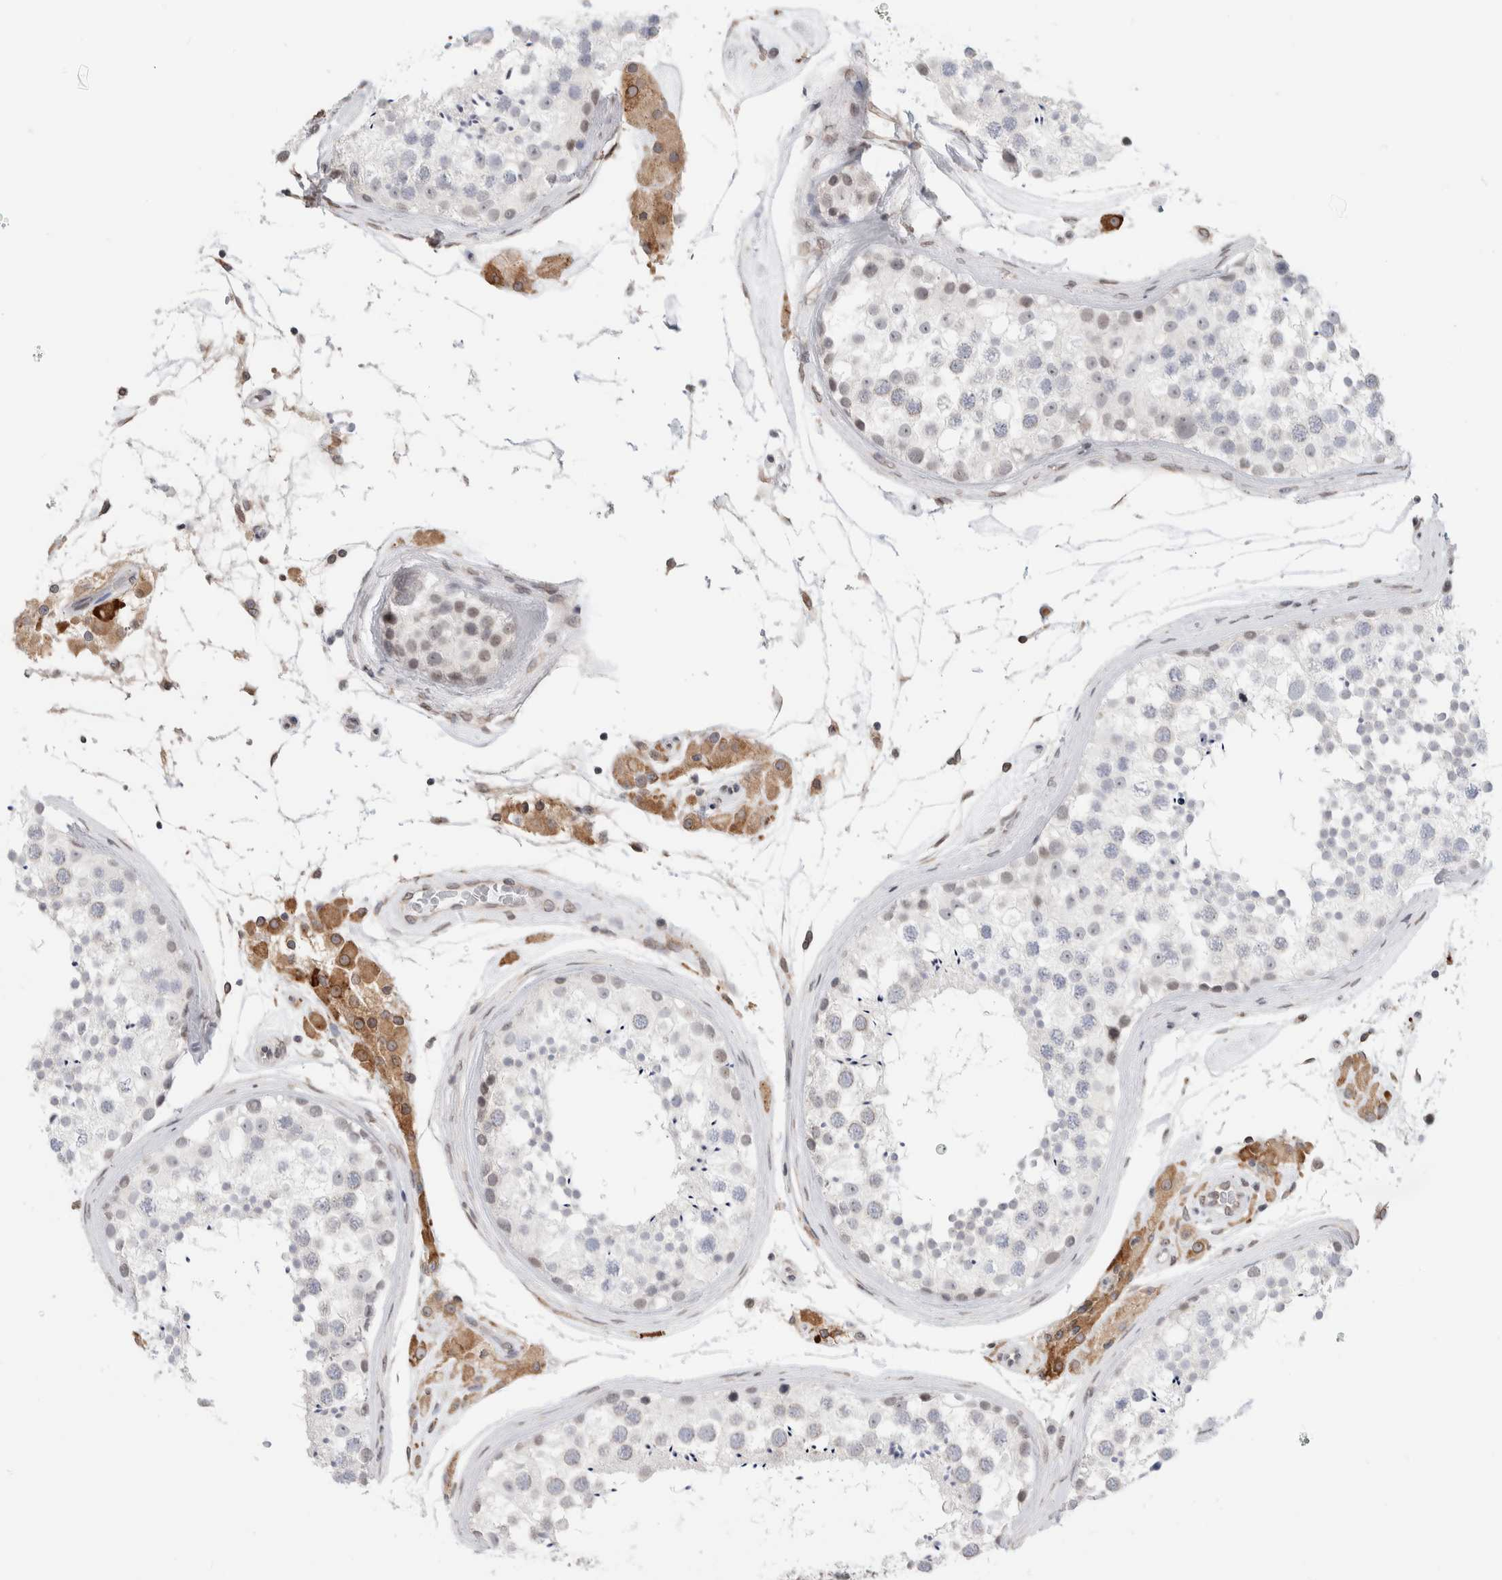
{"staining": {"intensity": "weak", "quantity": "<25%", "location": "cytoplasmic/membranous,nuclear"}, "tissue": "testis", "cell_type": "Cells in seminiferous ducts", "image_type": "normal", "snomed": [{"axis": "morphology", "description": "Normal tissue, NOS"}, {"axis": "topography", "description": "Testis"}], "caption": "An image of testis stained for a protein exhibits no brown staining in cells in seminiferous ducts.", "gene": "RBMX2", "patient": {"sex": "male", "age": 46}}